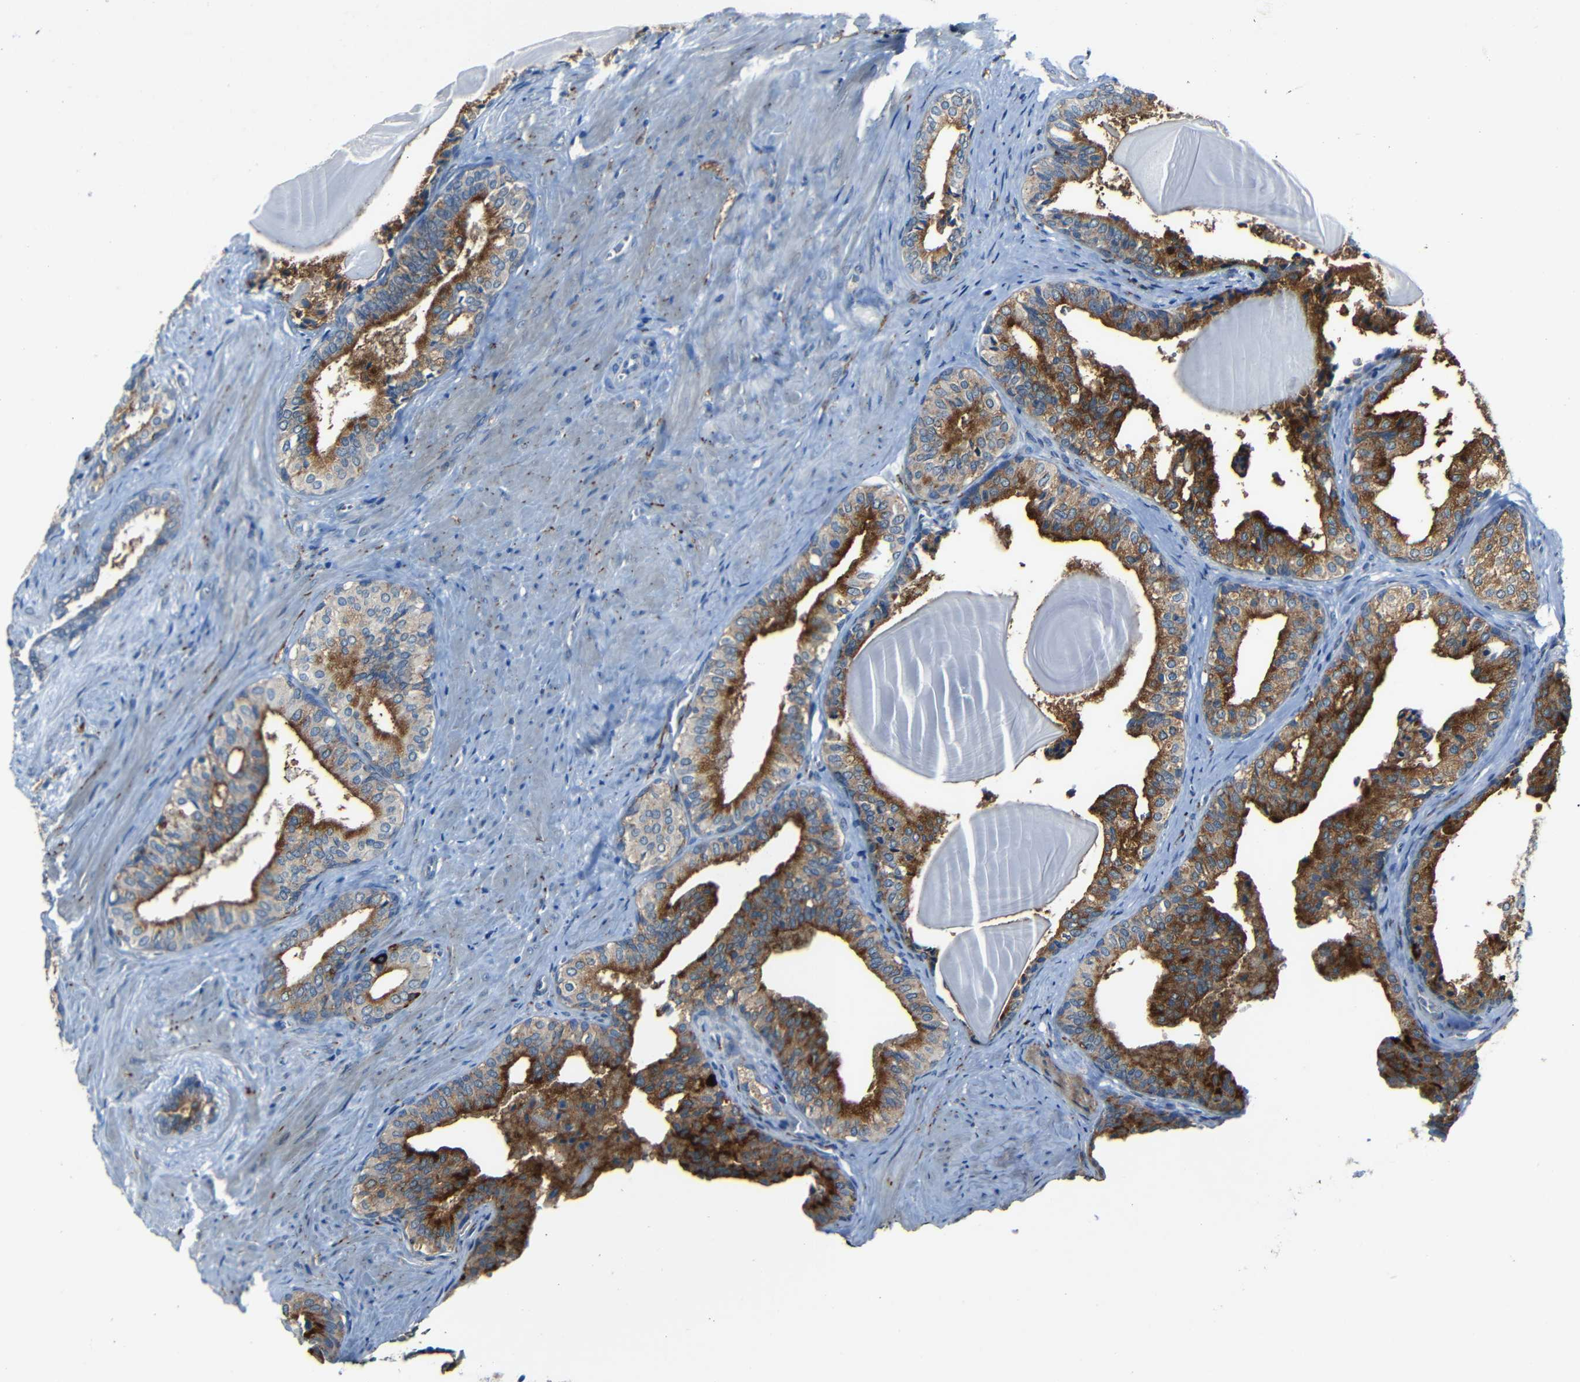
{"staining": {"intensity": "moderate", "quantity": ">75%", "location": "cytoplasmic/membranous"}, "tissue": "prostate cancer", "cell_type": "Tumor cells", "image_type": "cancer", "snomed": [{"axis": "morphology", "description": "Adenocarcinoma, Low grade"}, {"axis": "topography", "description": "Prostate"}], "caption": "A photomicrograph of human prostate adenocarcinoma (low-grade) stained for a protein demonstrates moderate cytoplasmic/membranous brown staining in tumor cells.", "gene": "DNAJC5", "patient": {"sex": "male", "age": 60}}